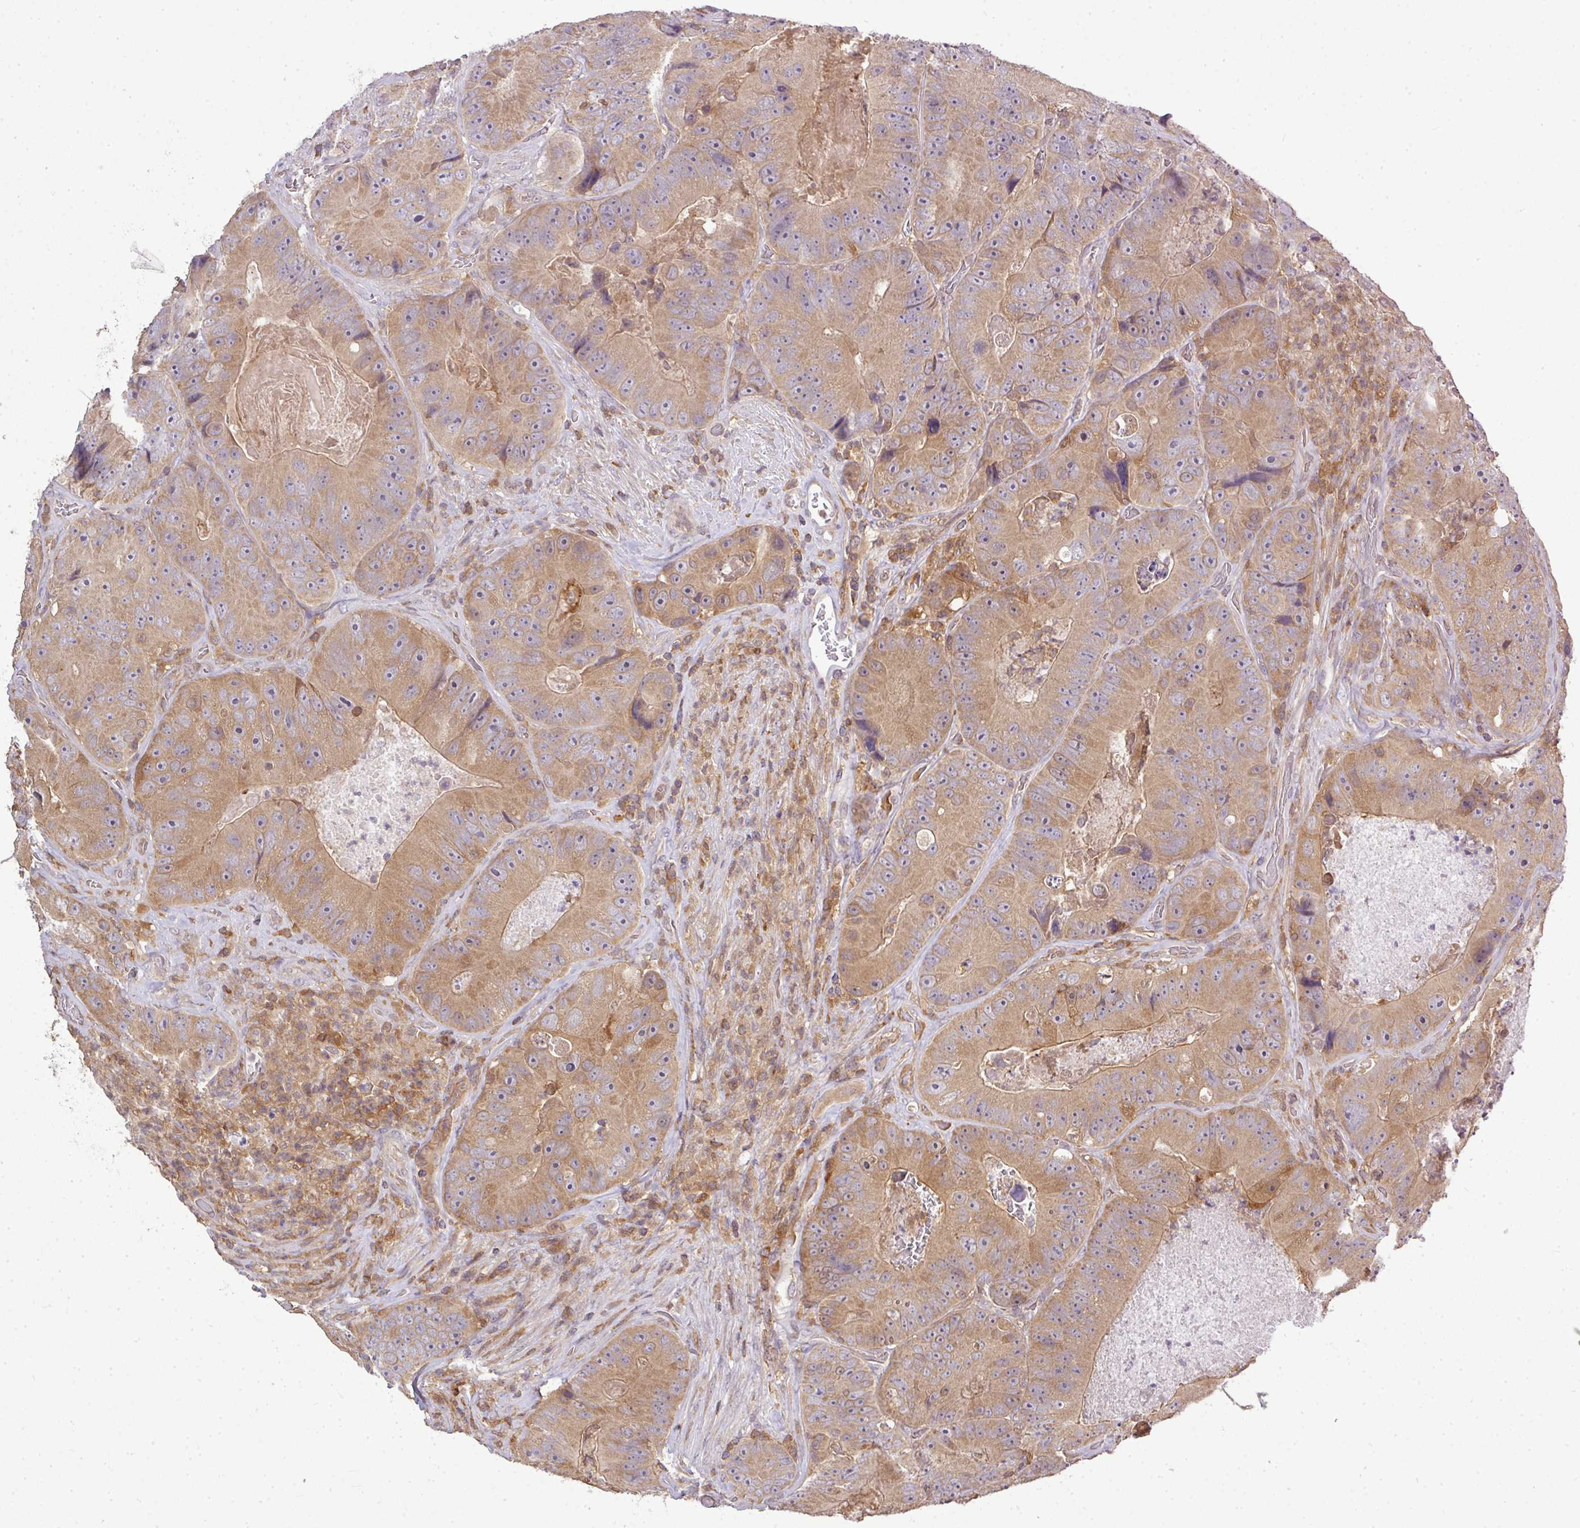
{"staining": {"intensity": "moderate", "quantity": ">75%", "location": "cytoplasmic/membranous"}, "tissue": "colorectal cancer", "cell_type": "Tumor cells", "image_type": "cancer", "snomed": [{"axis": "morphology", "description": "Adenocarcinoma, NOS"}, {"axis": "topography", "description": "Colon"}], "caption": "Tumor cells exhibit medium levels of moderate cytoplasmic/membranous positivity in approximately >75% of cells in colorectal adenocarcinoma. The staining was performed using DAB to visualize the protein expression in brown, while the nuclei were stained in blue with hematoxylin (Magnification: 20x).", "gene": "STAT5A", "patient": {"sex": "female", "age": 86}}